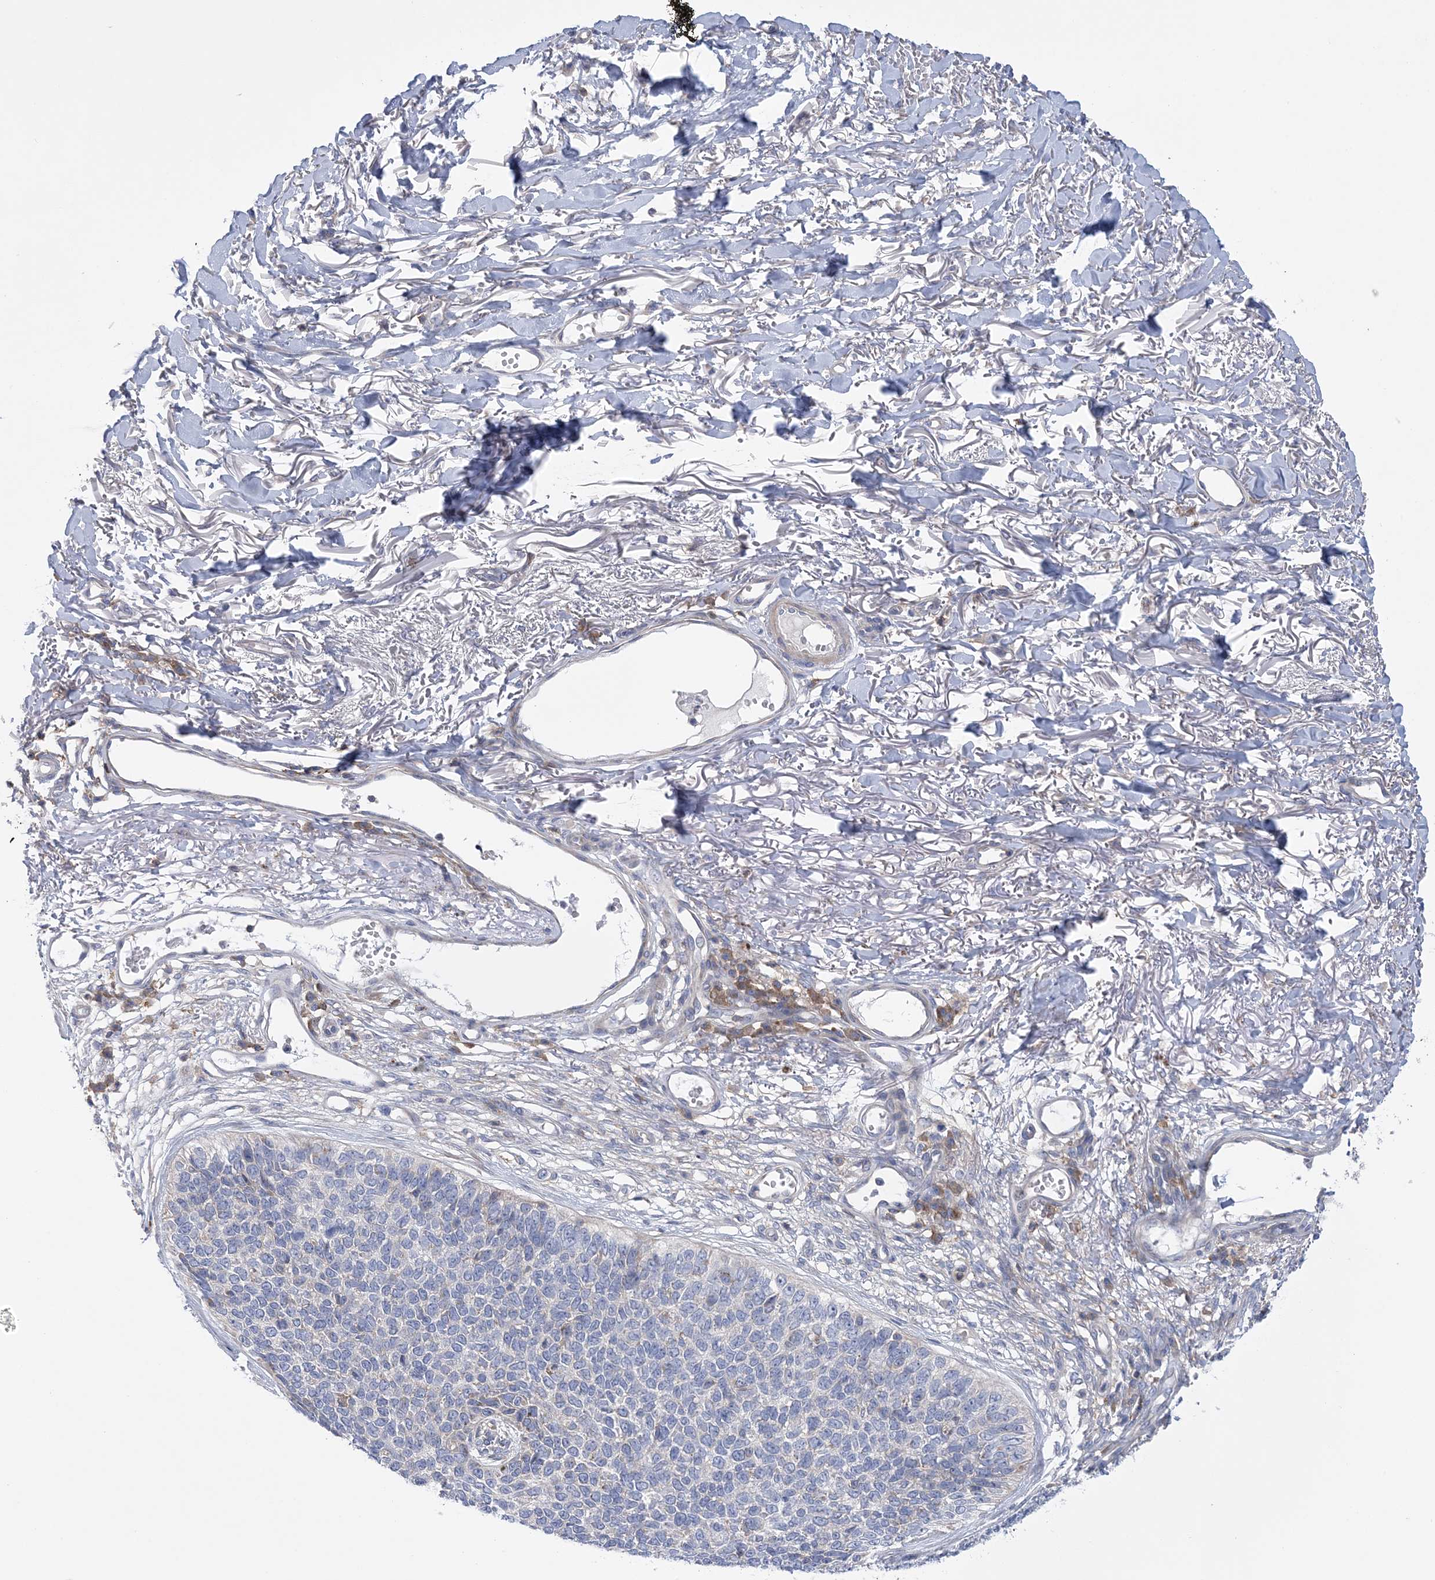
{"staining": {"intensity": "negative", "quantity": "none", "location": "none"}, "tissue": "skin cancer", "cell_type": "Tumor cells", "image_type": "cancer", "snomed": [{"axis": "morphology", "description": "Basal cell carcinoma"}, {"axis": "topography", "description": "Skin"}], "caption": "Tumor cells are negative for brown protein staining in skin cancer (basal cell carcinoma).", "gene": "ARSJ", "patient": {"sex": "female", "age": 84}}